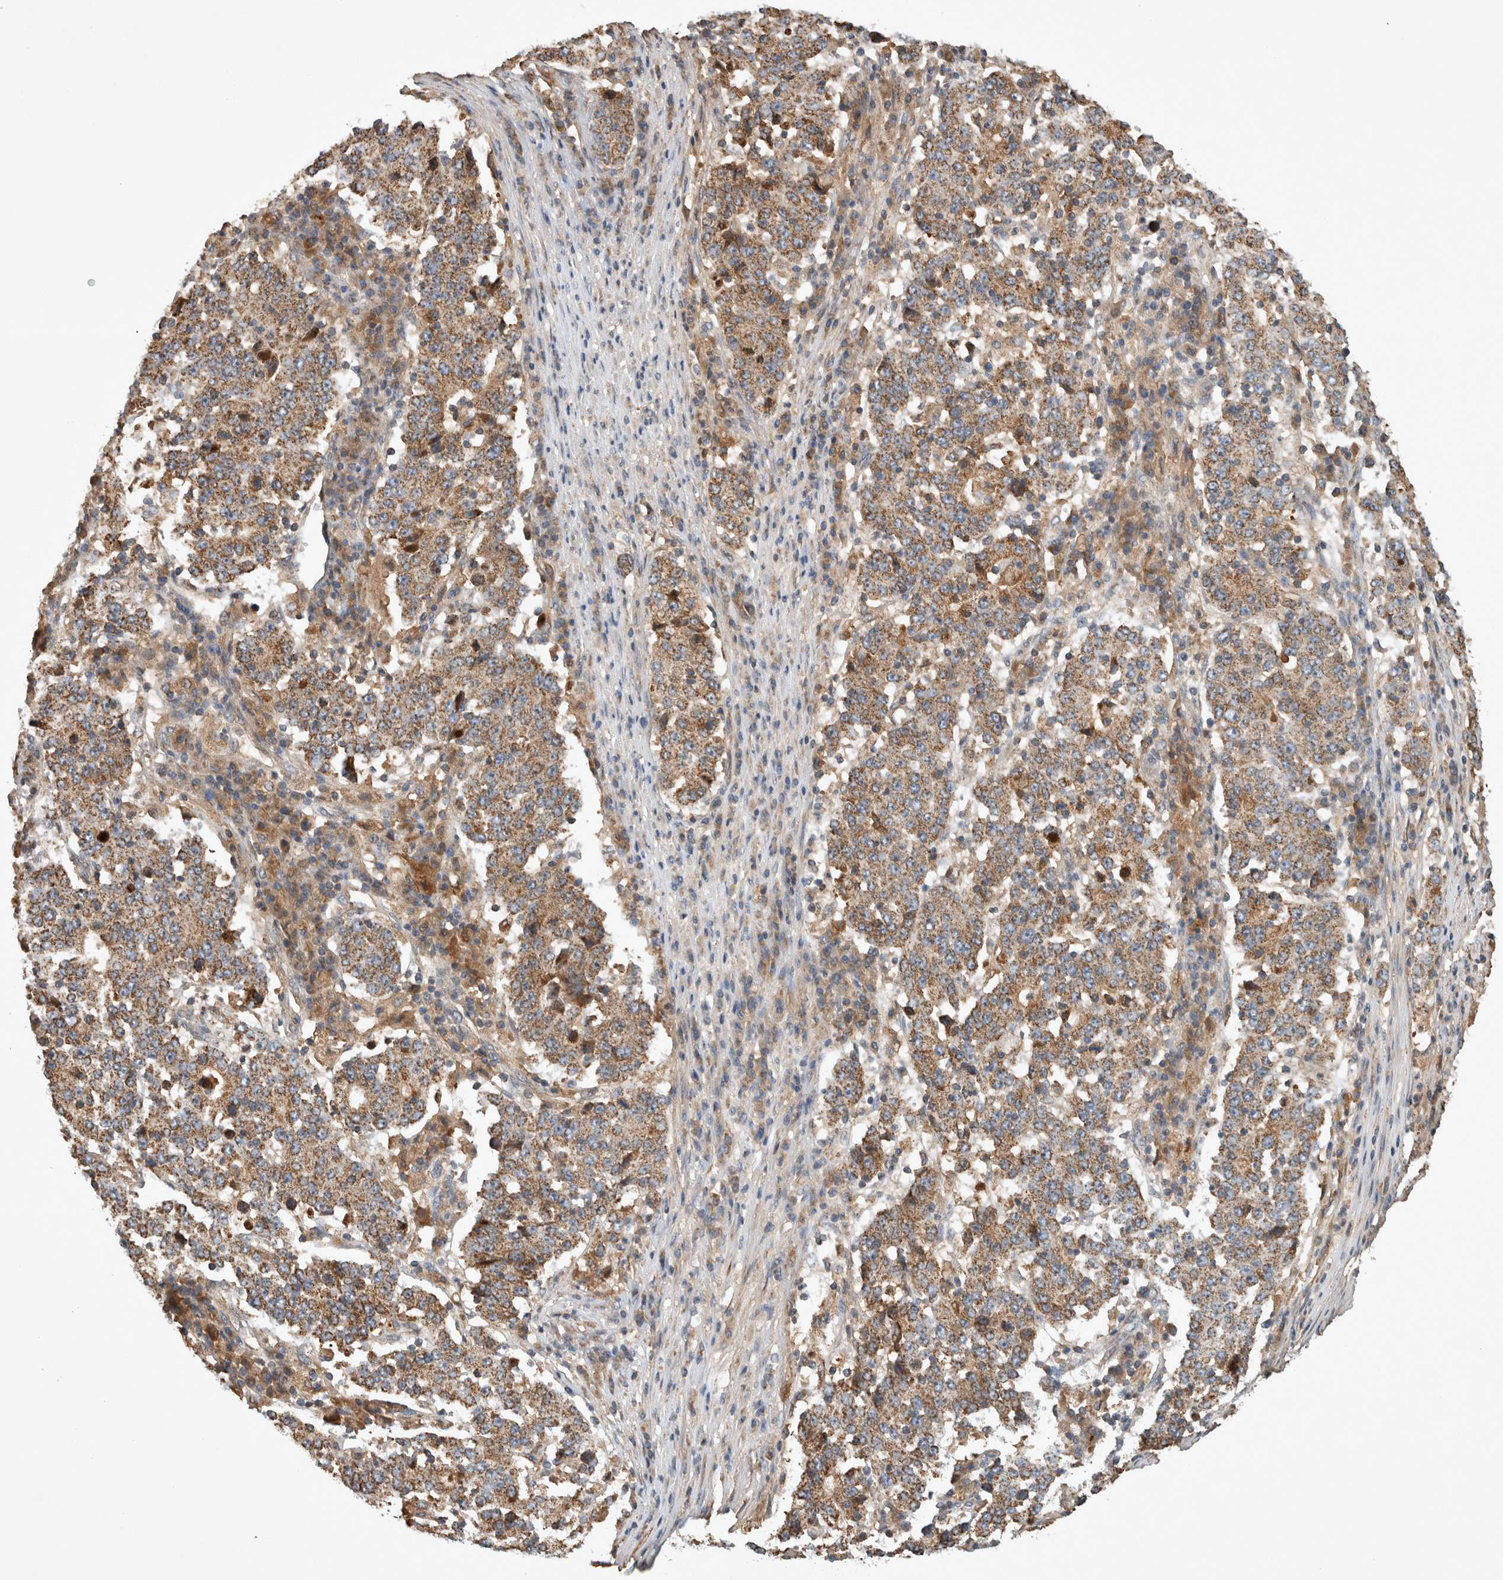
{"staining": {"intensity": "moderate", "quantity": ">75%", "location": "cytoplasmic/membranous"}, "tissue": "stomach cancer", "cell_type": "Tumor cells", "image_type": "cancer", "snomed": [{"axis": "morphology", "description": "Adenocarcinoma, NOS"}, {"axis": "topography", "description": "Stomach"}], "caption": "Protein expression analysis of human stomach cancer (adenocarcinoma) reveals moderate cytoplasmic/membranous staining in approximately >75% of tumor cells.", "gene": "SERAC1", "patient": {"sex": "male", "age": 59}}